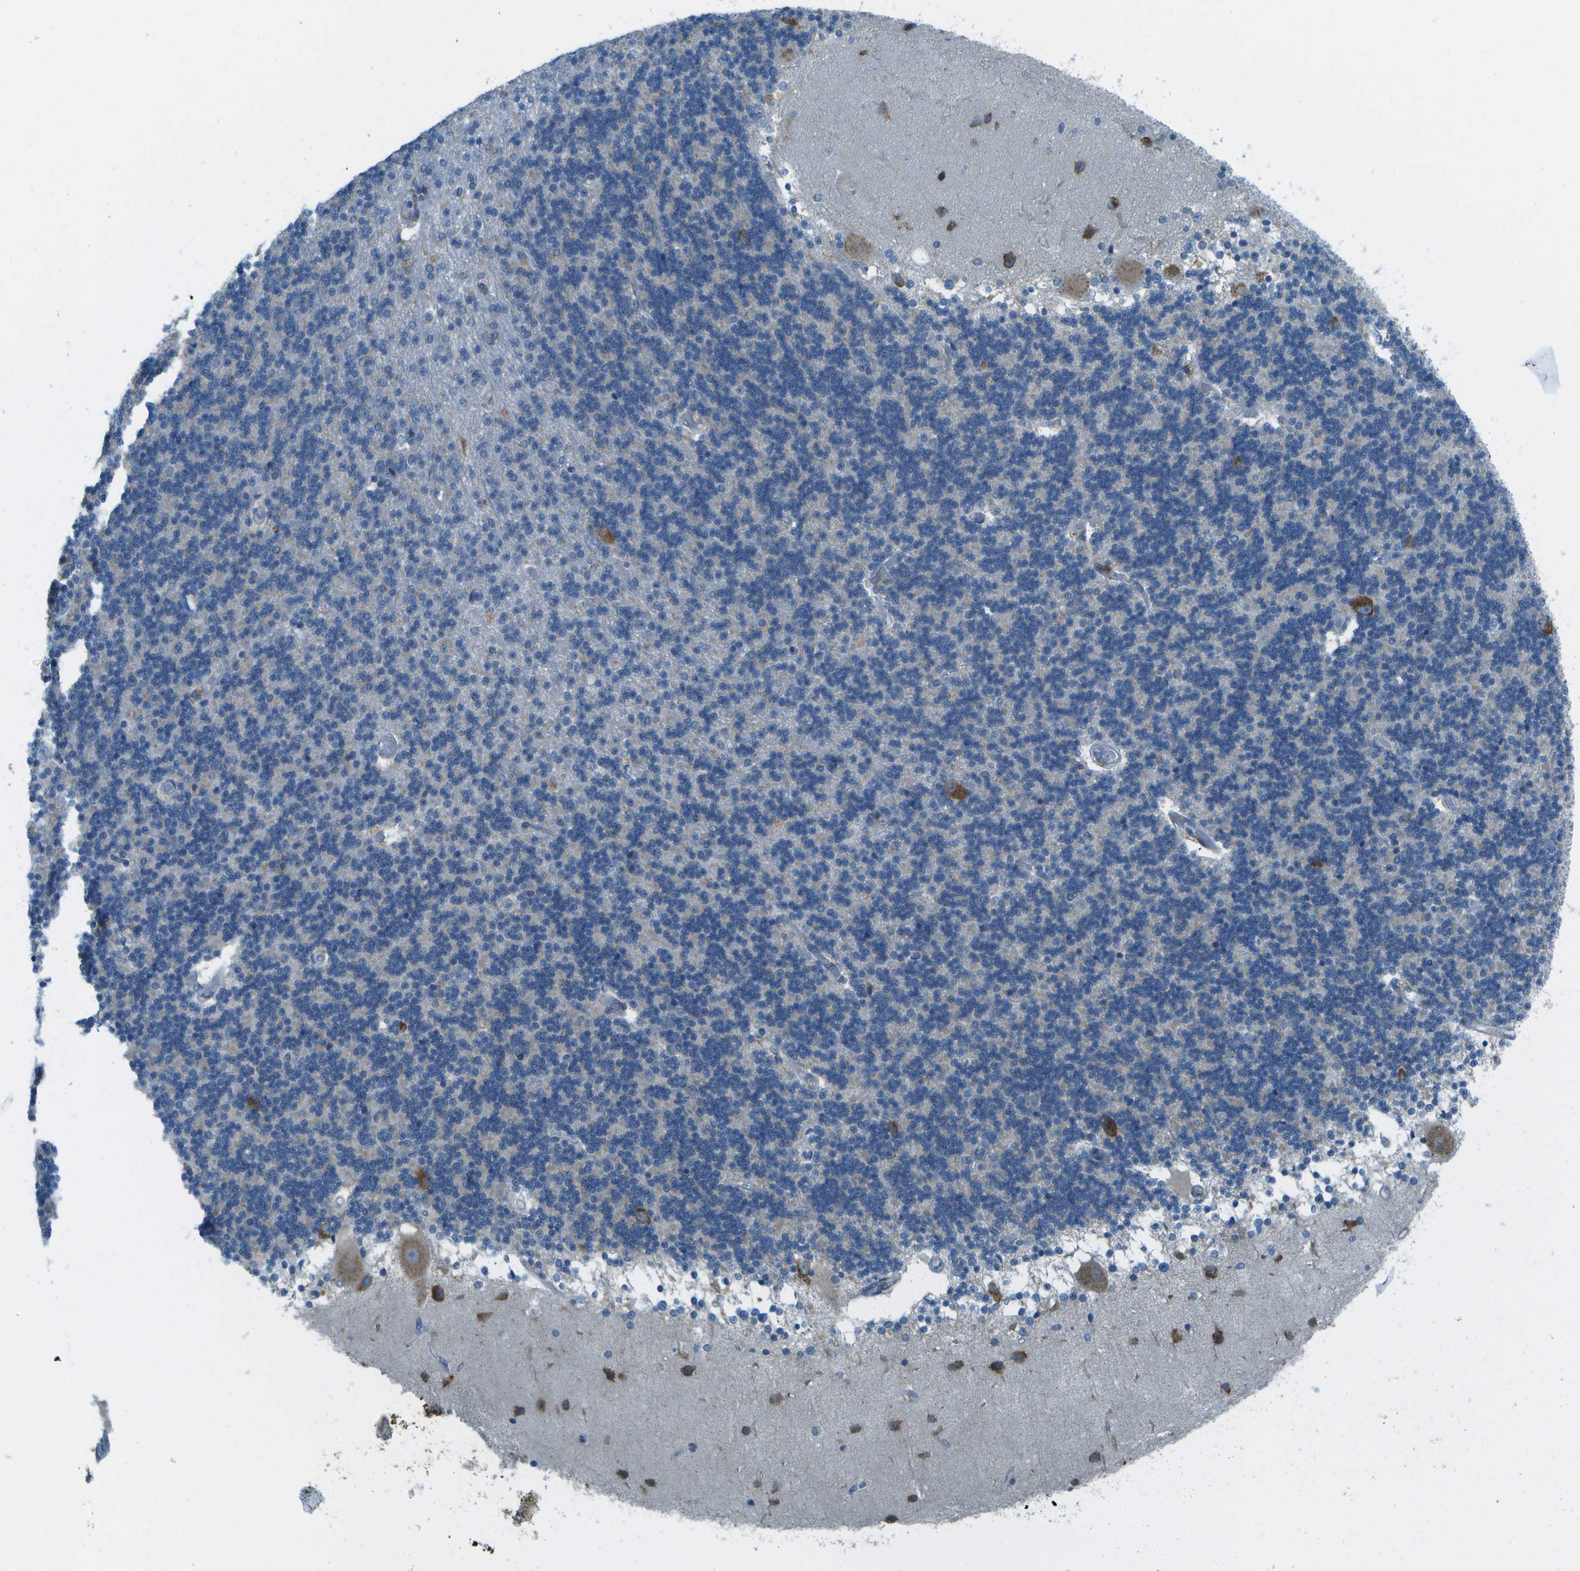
{"staining": {"intensity": "negative", "quantity": "none", "location": "none"}, "tissue": "cerebellum", "cell_type": "Cells in granular layer", "image_type": "normal", "snomed": [{"axis": "morphology", "description": "Normal tissue, NOS"}, {"axis": "topography", "description": "Cerebellum"}], "caption": "Immunohistochemistry micrograph of benign human cerebellum stained for a protein (brown), which reveals no expression in cells in granular layer.", "gene": "KCTD3", "patient": {"sex": "female", "age": 54}}